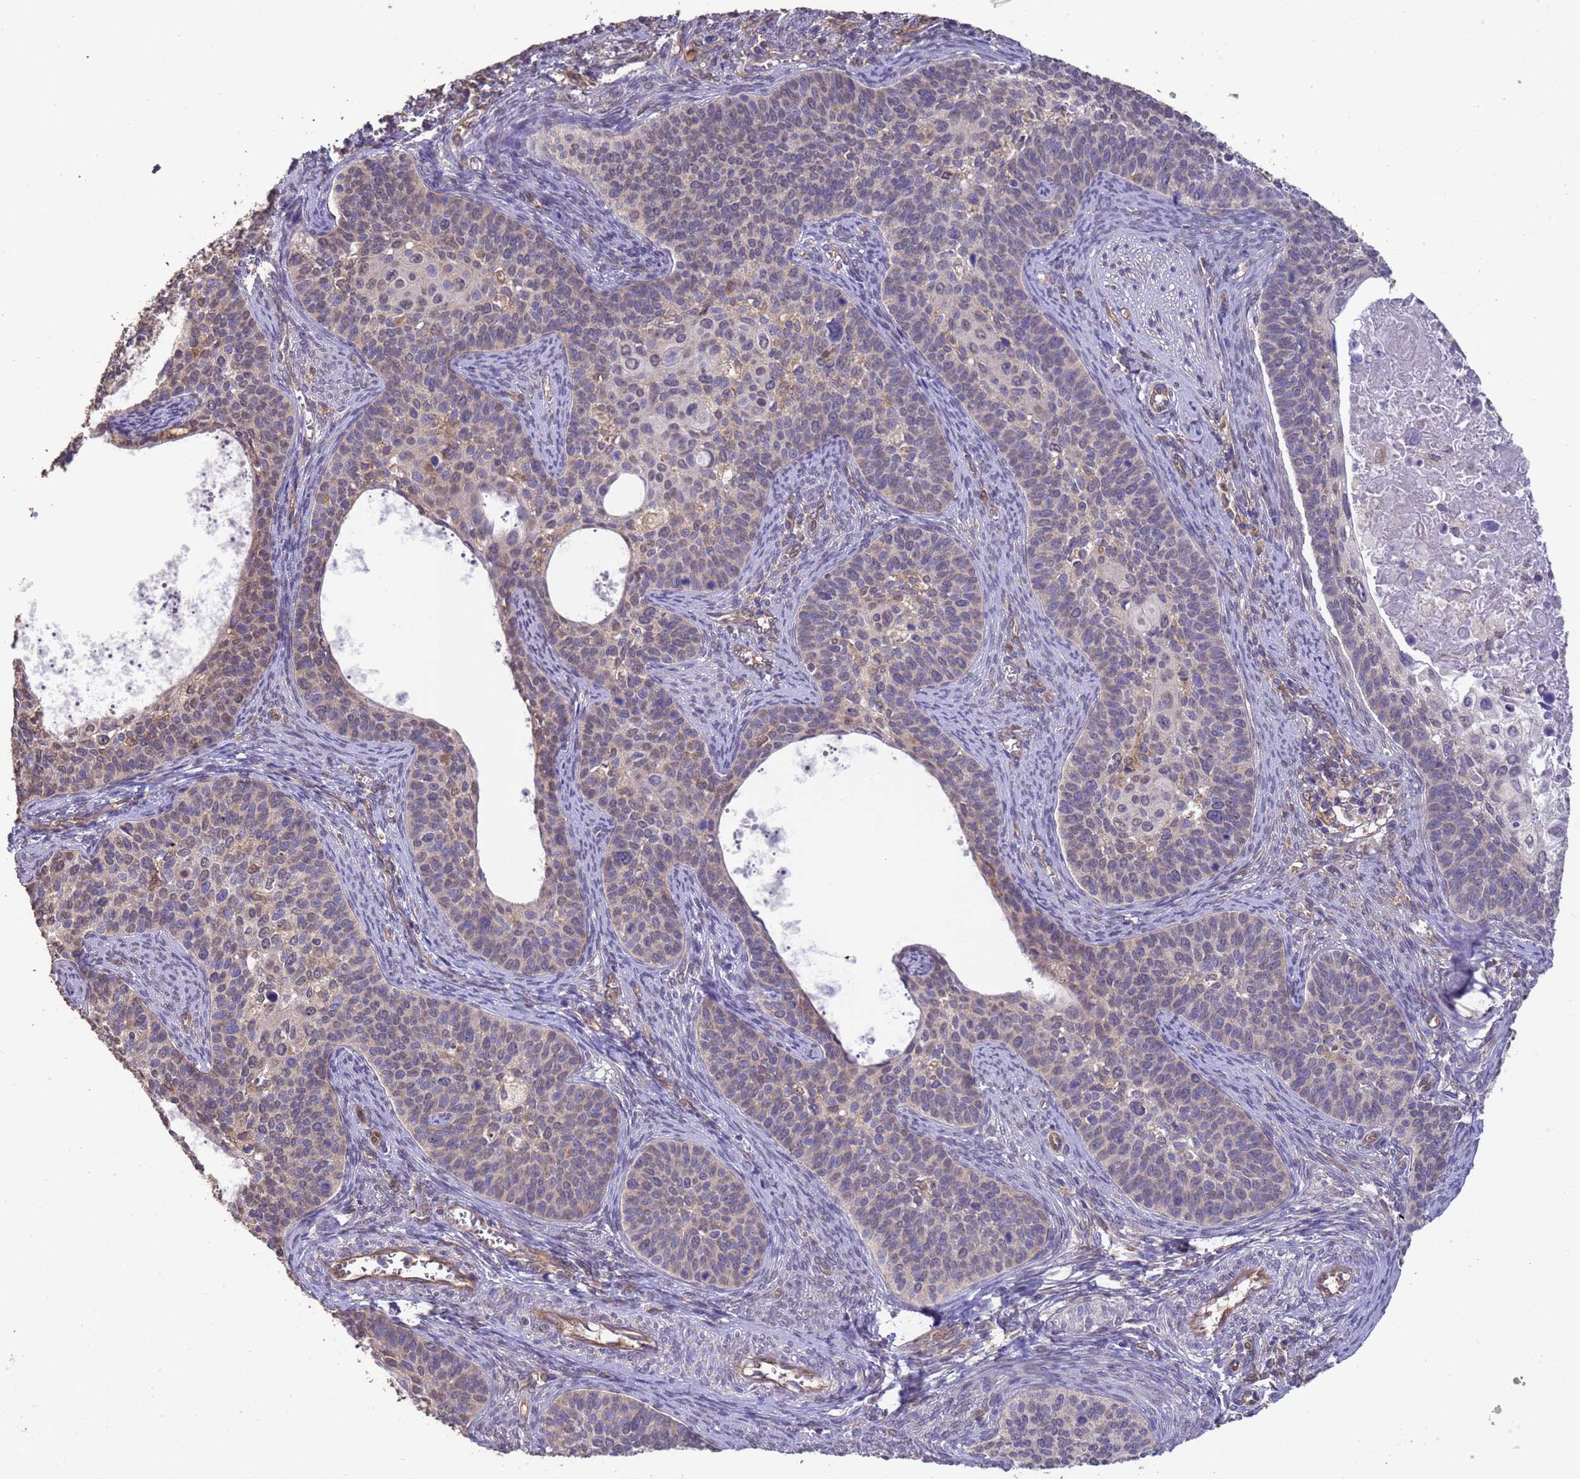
{"staining": {"intensity": "weak", "quantity": "<25%", "location": "cytoplasmic/membranous"}, "tissue": "cervical cancer", "cell_type": "Tumor cells", "image_type": "cancer", "snomed": [{"axis": "morphology", "description": "Squamous cell carcinoma, NOS"}, {"axis": "topography", "description": "Cervix"}], "caption": "High magnification brightfield microscopy of squamous cell carcinoma (cervical) stained with DAB (3,3'-diaminobenzidine) (brown) and counterstained with hematoxylin (blue): tumor cells show no significant staining.", "gene": "NPHP1", "patient": {"sex": "female", "age": 33}}